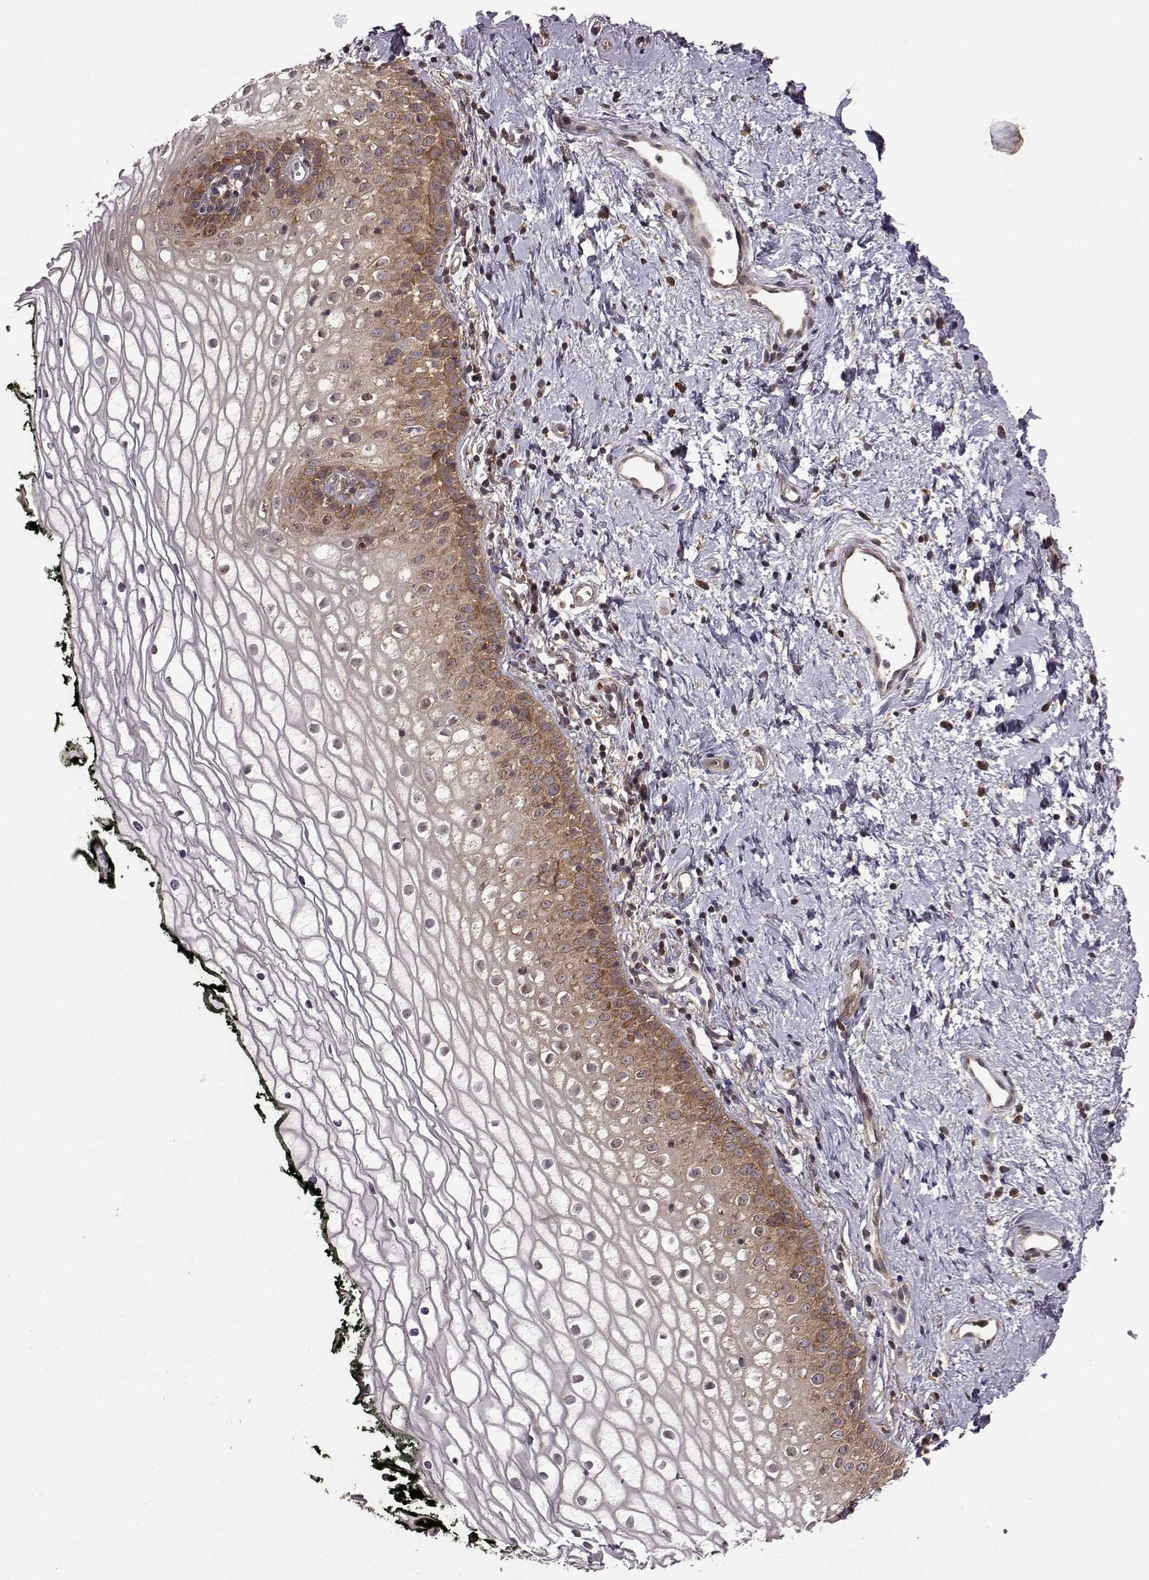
{"staining": {"intensity": "strong", "quantity": "25%-75%", "location": "cytoplasmic/membranous"}, "tissue": "vagina", "cell_type": "Squamous epithelial cells", "image_type": "normal", "snomed": [{"axis": "morphology", "description": "Normal tissue, NOS"}, {"axis": "topography", "description": "Vagina"}], "caption": "Immunohistochemistry (IHC) (DAB (3,3'-diaminobenzidine)) staining of unremarkable human vagina reveals strong cytoplasmic/membranous protein positivity in approximately 25%-75% of squamous epithelial cells.", "gene": "URI1", "patient": {"sex": "female", "age": 47}}